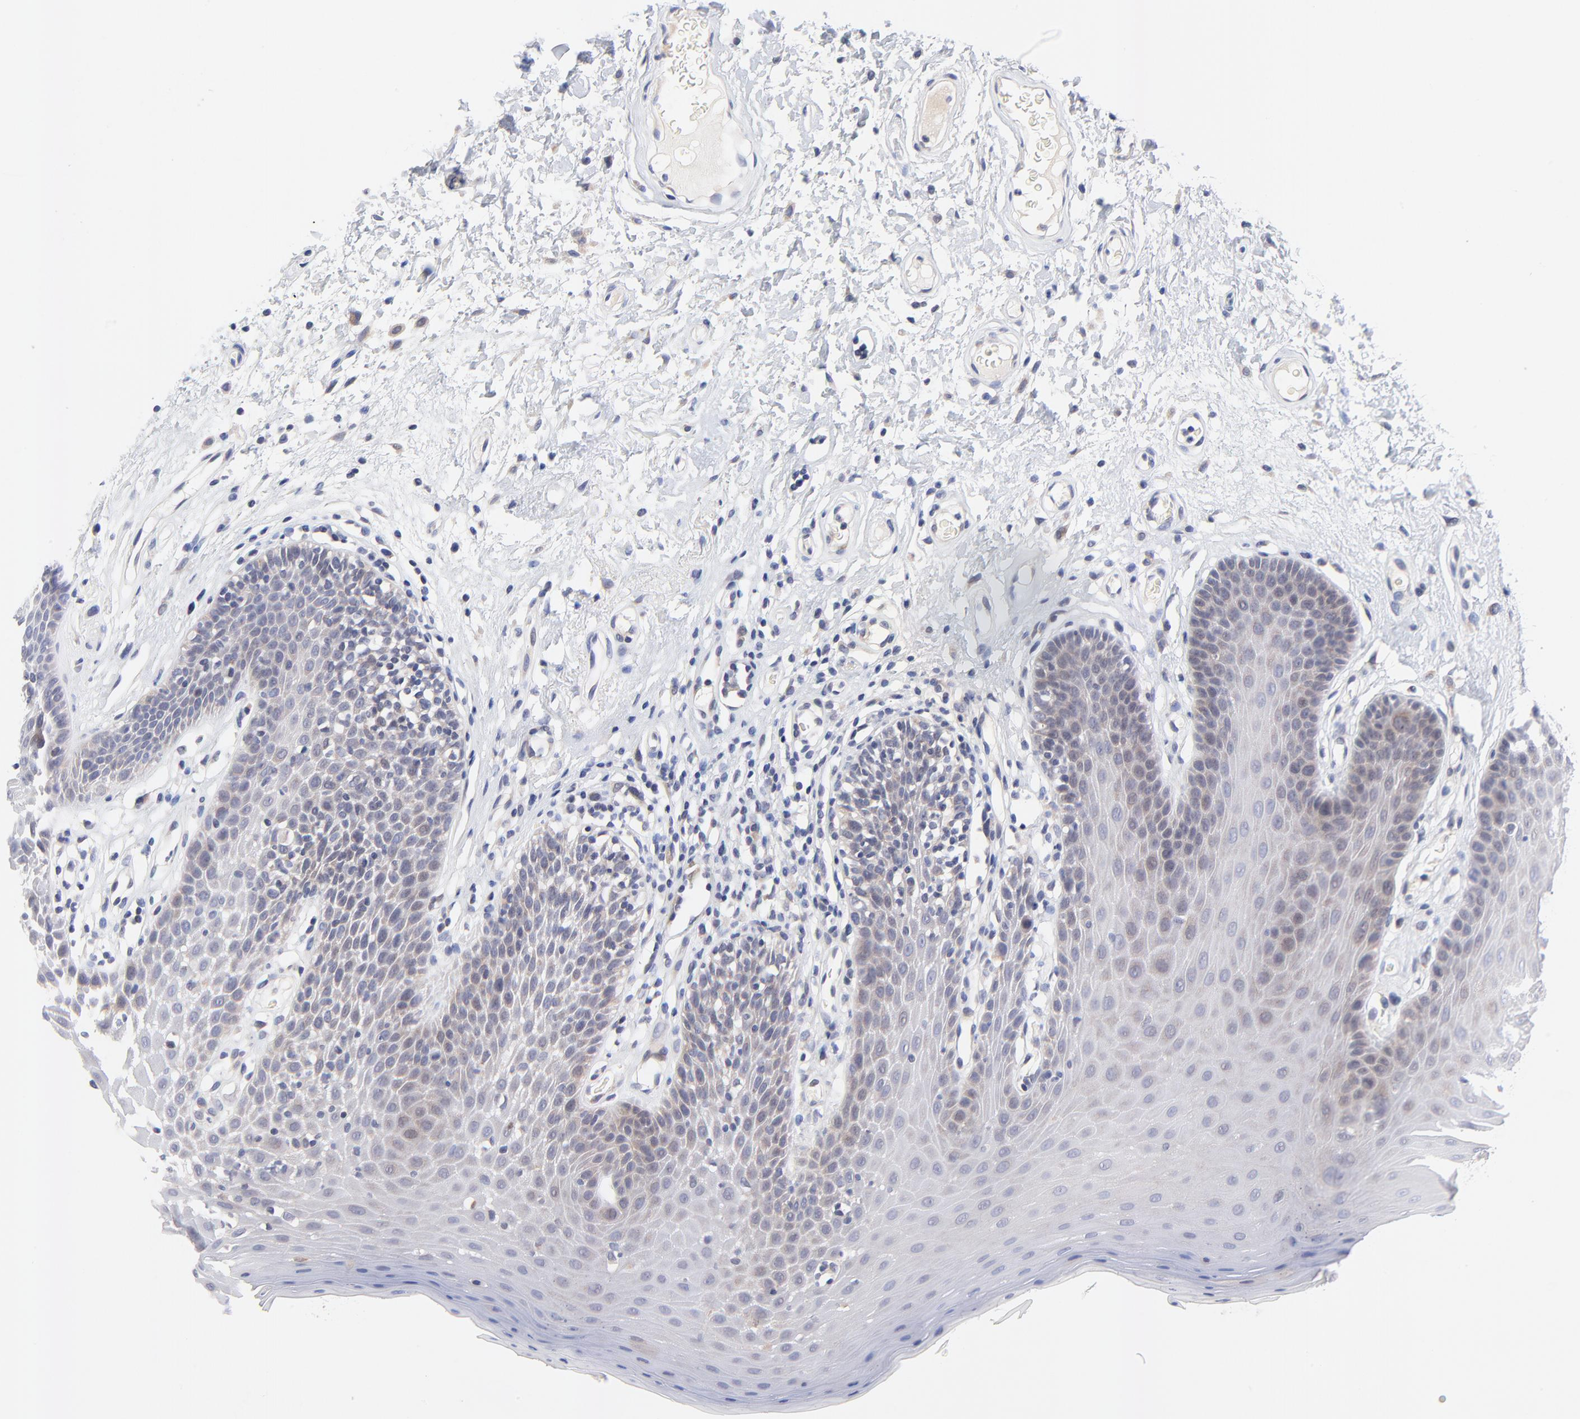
{"staining": {"intensity": "weak", "quantity": "<25%", "location": "cytoplasmic/membranous"}, "tissue": "oral mucosa", "cell_type": "Squamous epithelial cells", "image_type": "normal", "snomed": [{"axis": "morphology", "description": "Normal tissue, NOS"}, {"axis": "morphology", "description": "Squamous cell carcinoma, NOS"}, {"axis": "topography", "description": "Skeletal muscle"}, {"axis": "topography", "description": "Oral tissue"}, {"axis": "topography", "description": "Head-Neck"}], "caption": "There is no significant expression in squamous epithelial cells of oral mucosa. The staining was performed using DAB to visualize the protein expression in brown, while the nuclei were stained in blue with hematoxylin (Magnification: 20x).", "gene": "AFF2", "patient": {"sex": "male", "age": 71}}